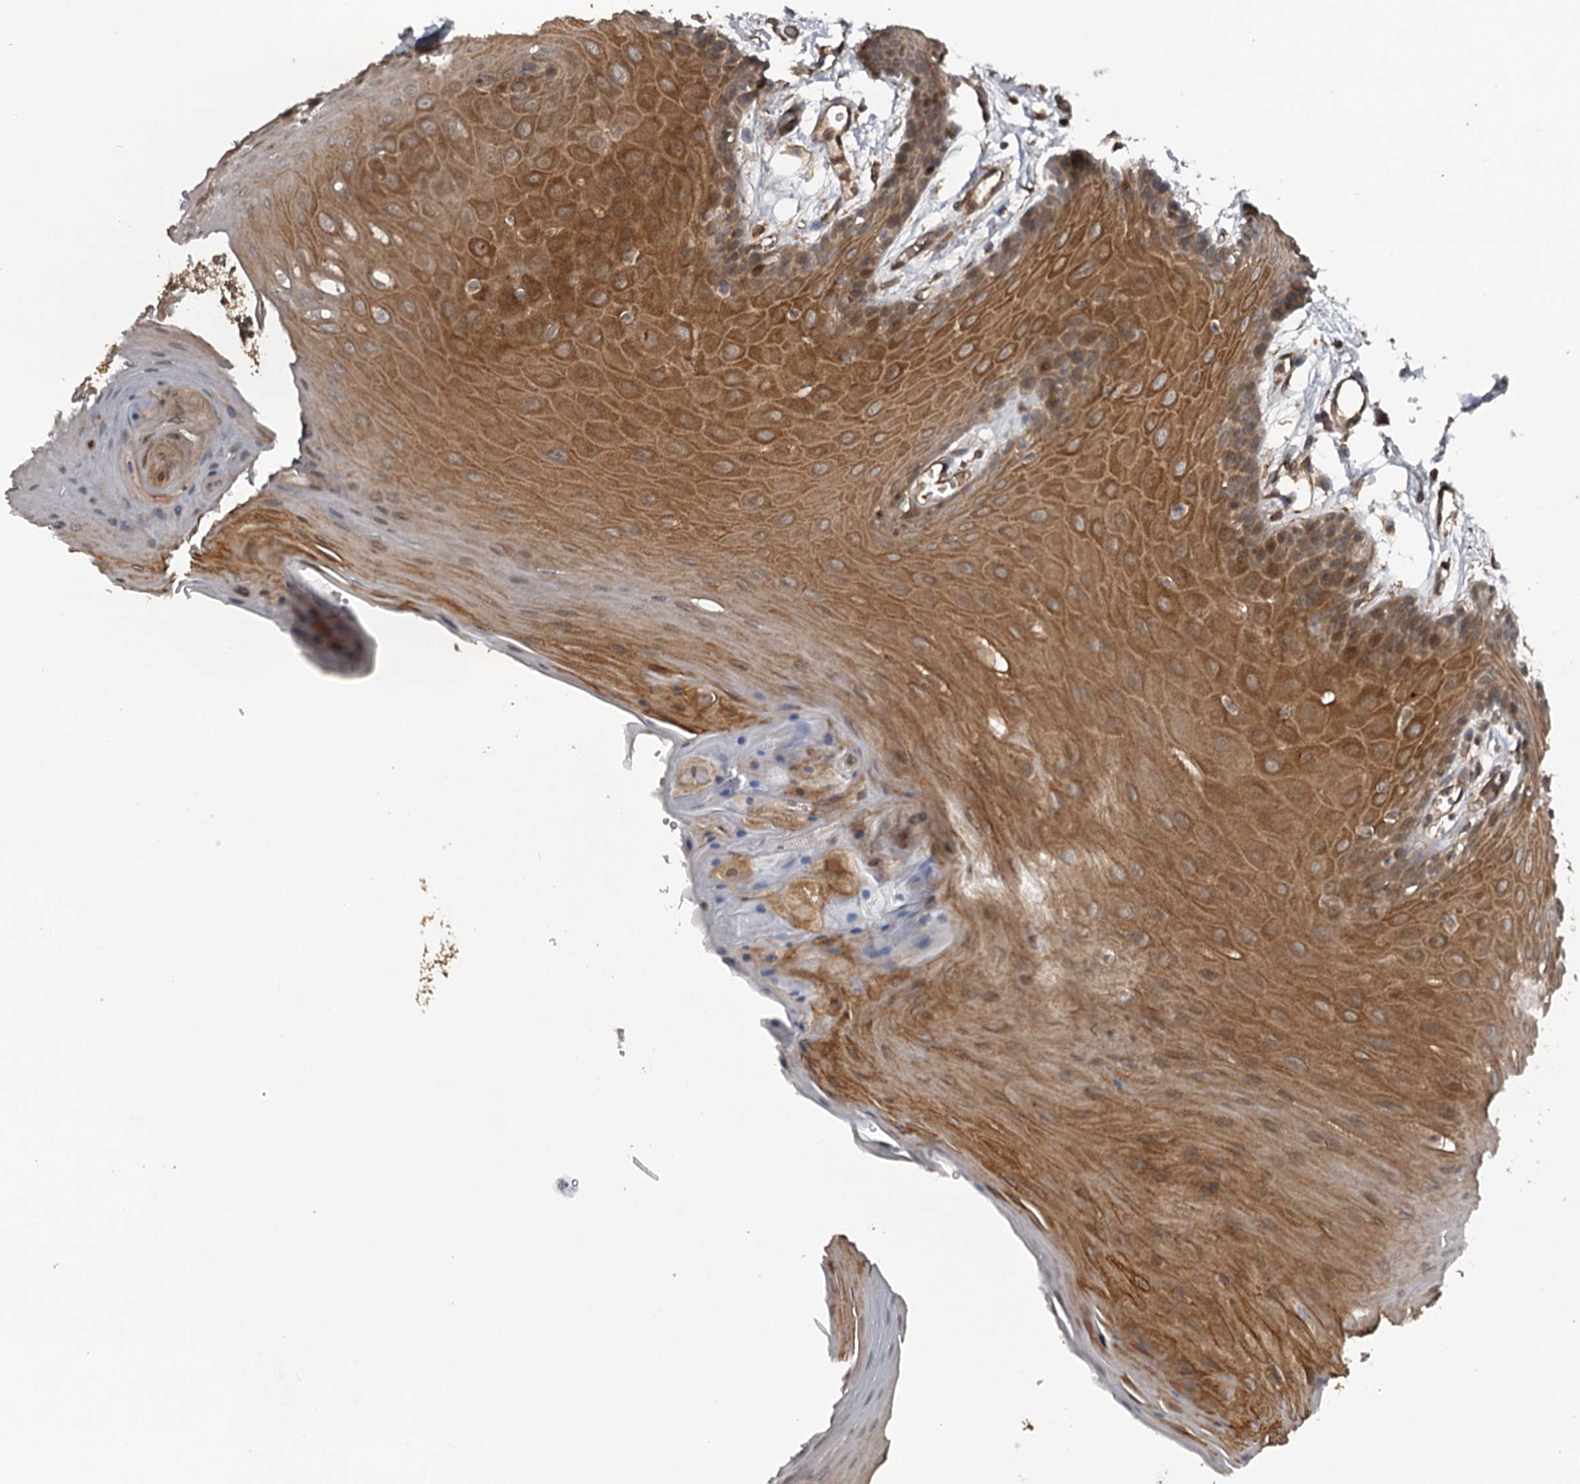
{"staining": {"intensity": "moderate", "quantity": ">75%", "location": "cytoplasmic/membranous,nuclear"}, "tissue": "oral mucosa", "cell_type": "Squamous epithelial cells", "image_type": "normal", "snomed": [{"axis": "morphology", "description": "Normal tissue, NOS"}, {"axis": "morphology", "description": "Squamous cell carcinoma, NOS"}, {"axis": "topography", "description": "Skeletal muscle"}, {"axis": "topography", "description": "Oral tissue"}, {"axis": "topography", "description": "Salivary gland"}, {"axis": "topography", "description": "Head-Neck"}], "caption": "Moderate cytoplasmic/membranous,nuclear positivity is seen in approximately >75% of squamous epithelial cells in normal oral mucosa.", "gene": "RAB21", "patient": {"sex": "male", "age": 54}}